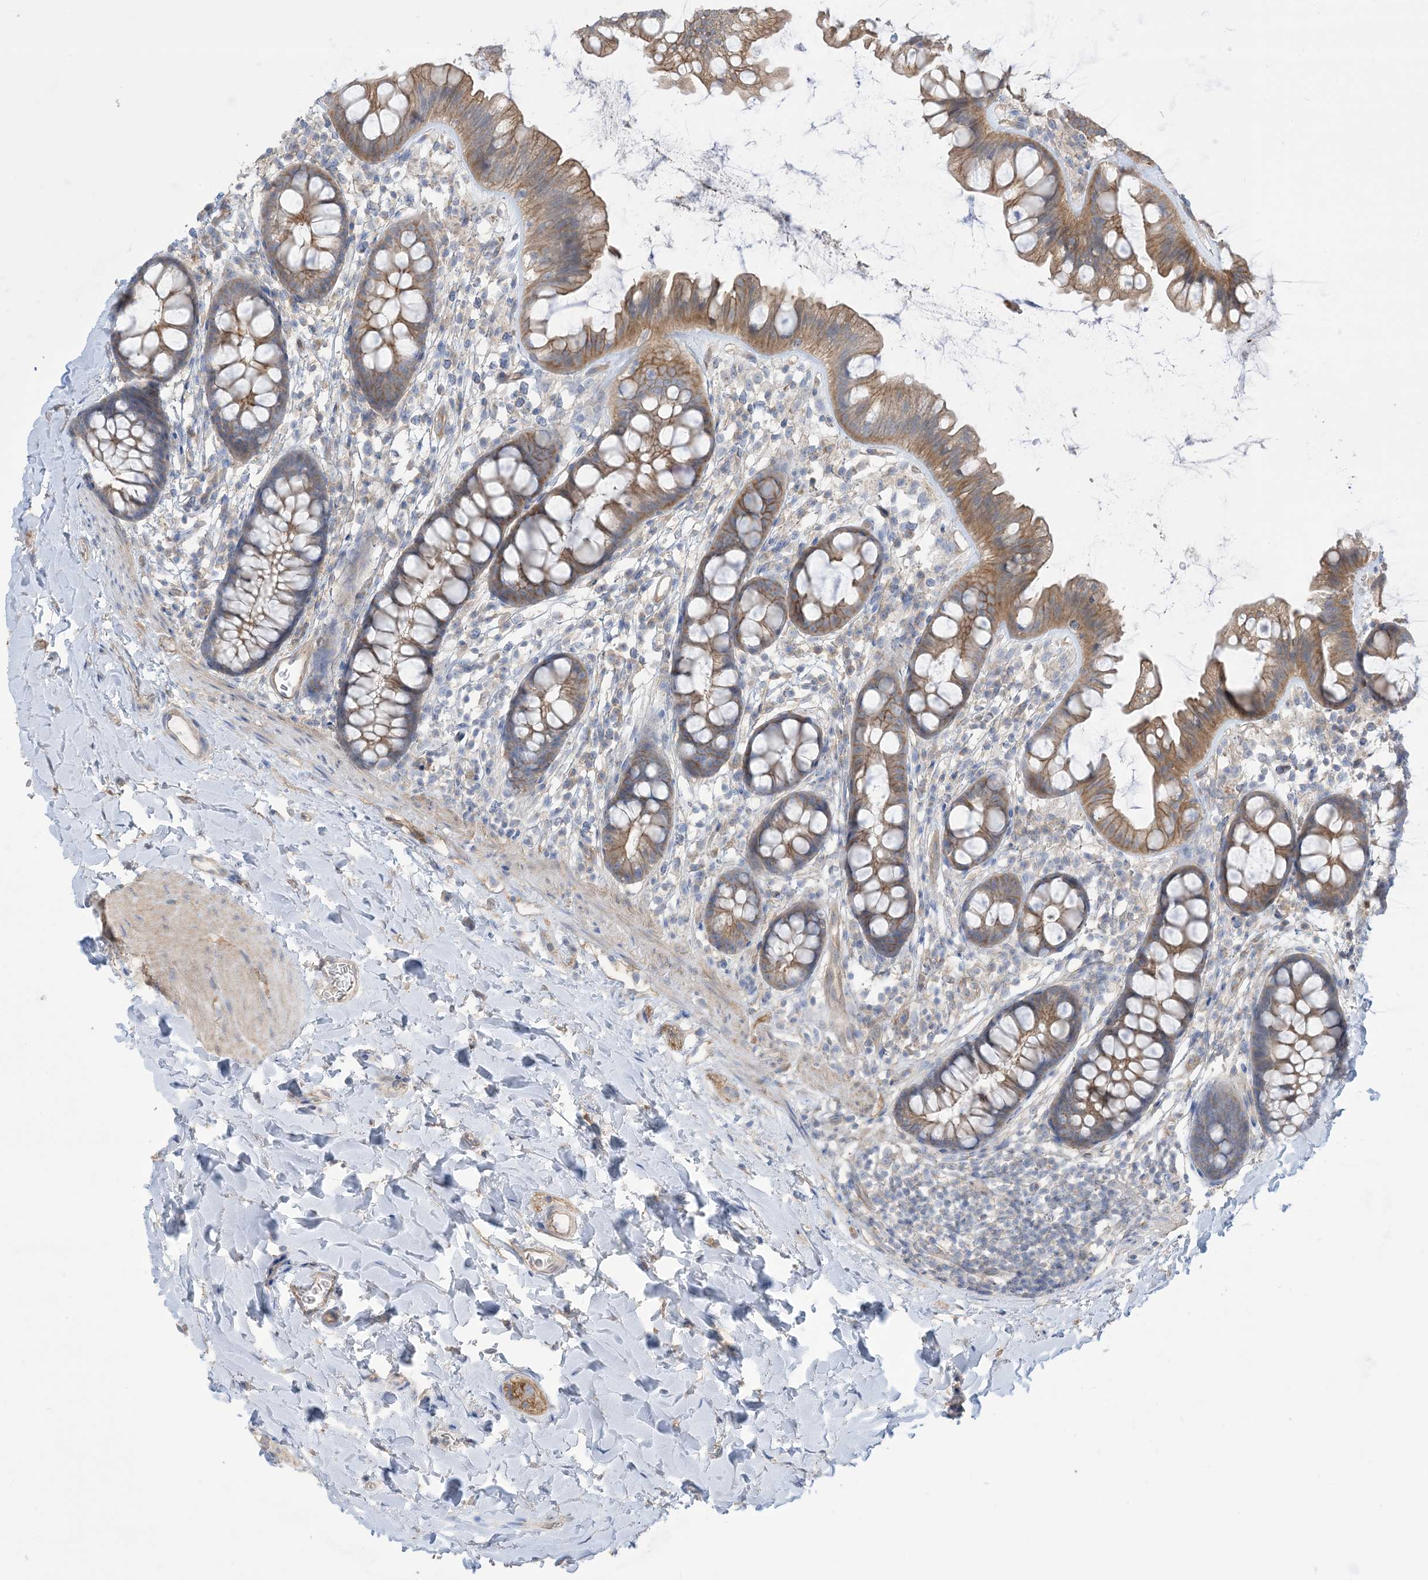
{"staining": {"intensity": "moderate", "quantity": ">75%", "location": "cytoplasmic/membranous"}, "tissue": "colon", "cell_type": "Endothelial cells", "image_type": "normal", "snomed": [{"axis": "morphology", "description": "Normal tissue, NOS"}, {"axis": "topography", "description": "Colon"}], "caption": "This is a histology image of IHC staining of normal colon, which shows moderate staining in the cytoplasmic/membranous of endothelial cells.", "gene": "CCNY", "patient": {"sex": "female", "age": 62}}